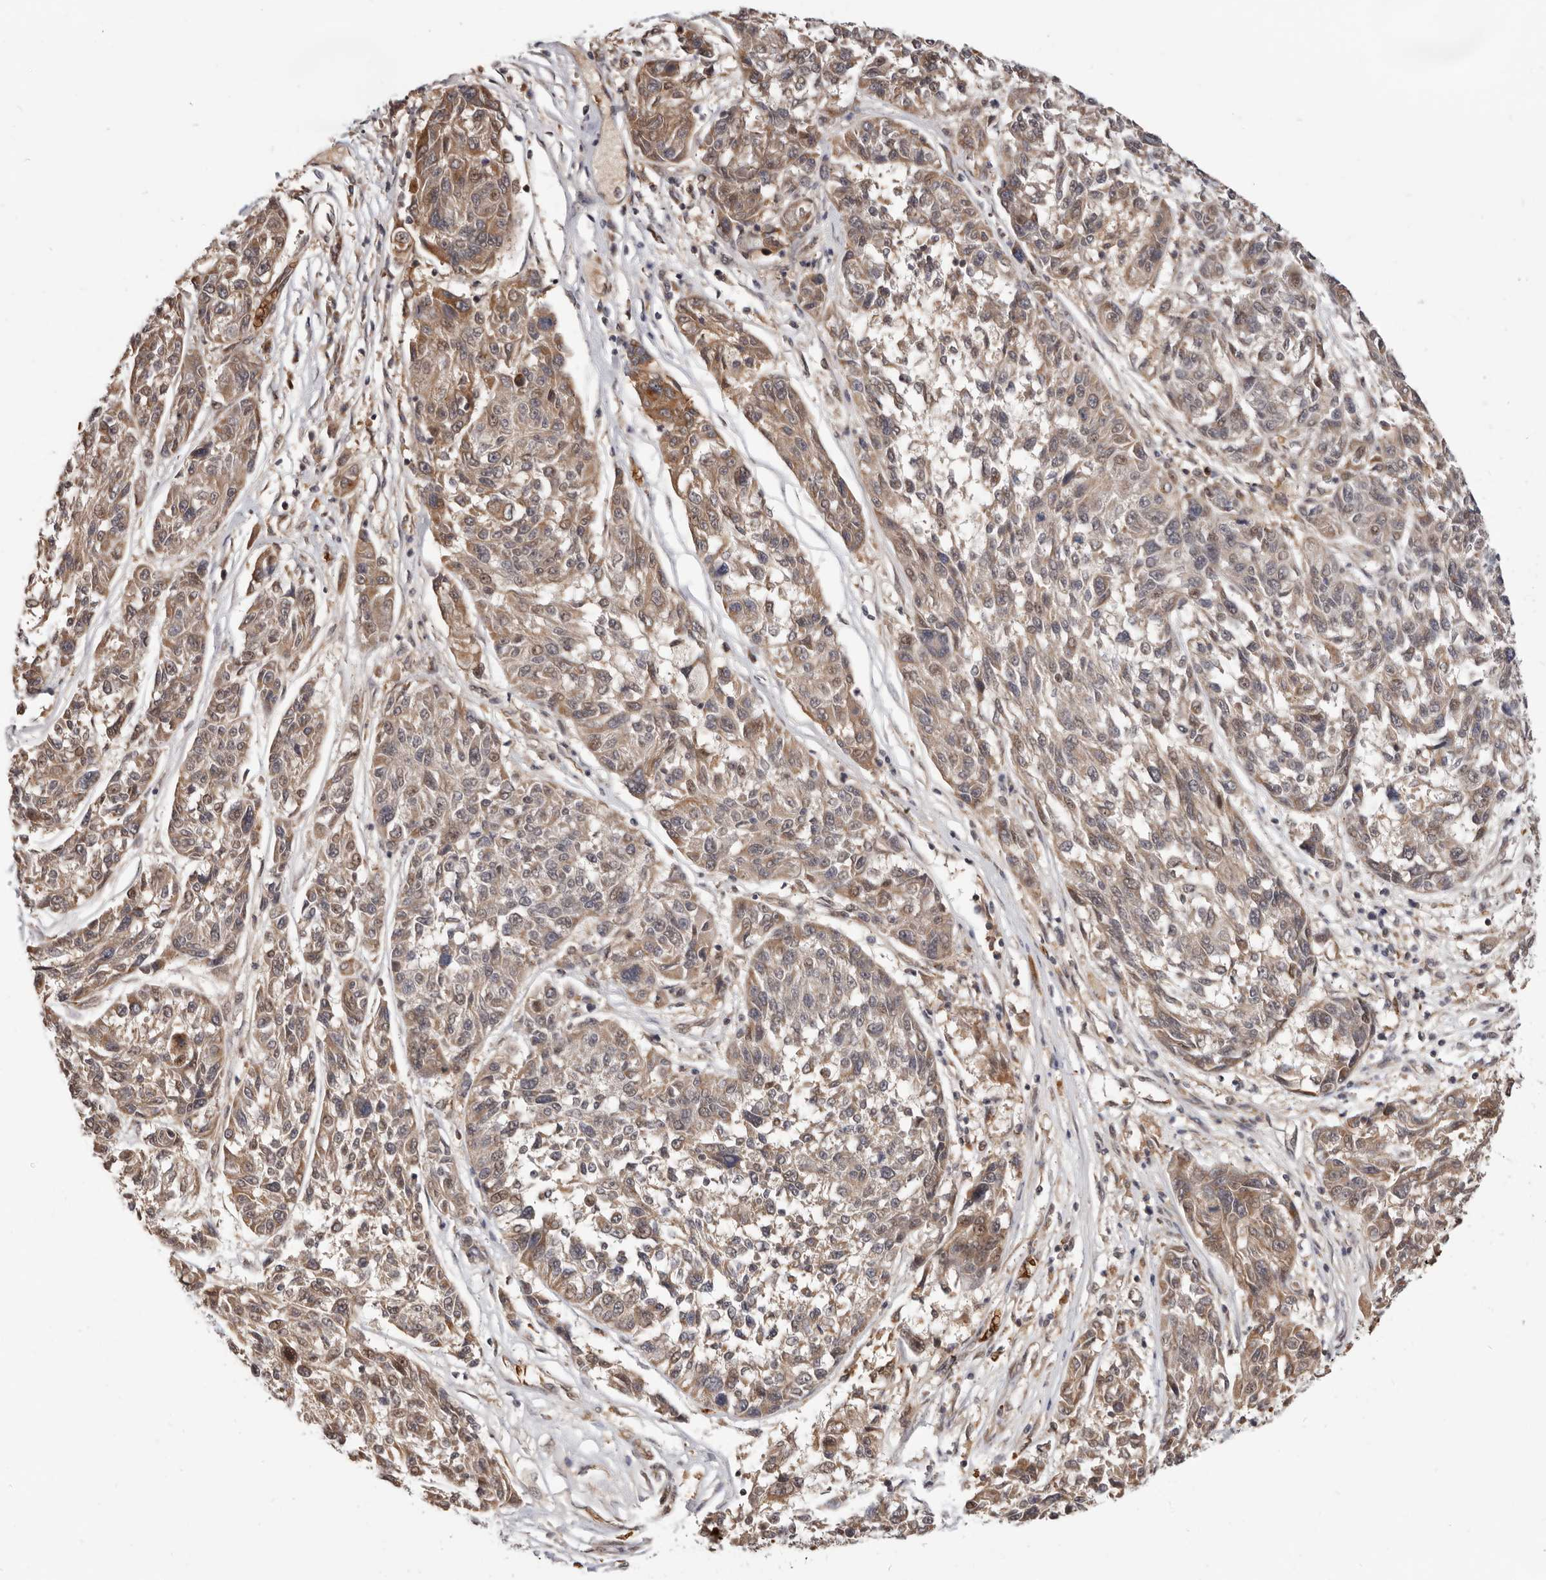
{"staining": {"intensity": "moderate", "quantity": "25%-75%", "location": "cytoplasmic/membranous"}, "tissue": "melanoma", "cell_type": "Tumor cells", "image_type": "cancer", "snomed": [{"axis": "morphology", "description": "Malignant melanoma, NOS"}, {"axis": "topography", "description": "Skin"}], "caption": "DAB immunohistochemical staining of melanoma reveals moderate cytoplasmic/membranous protein positivity in about 25%-75% of tumor cells.", "gene": "NCOA3", "patient": {"sex": "male", "age": 53}}